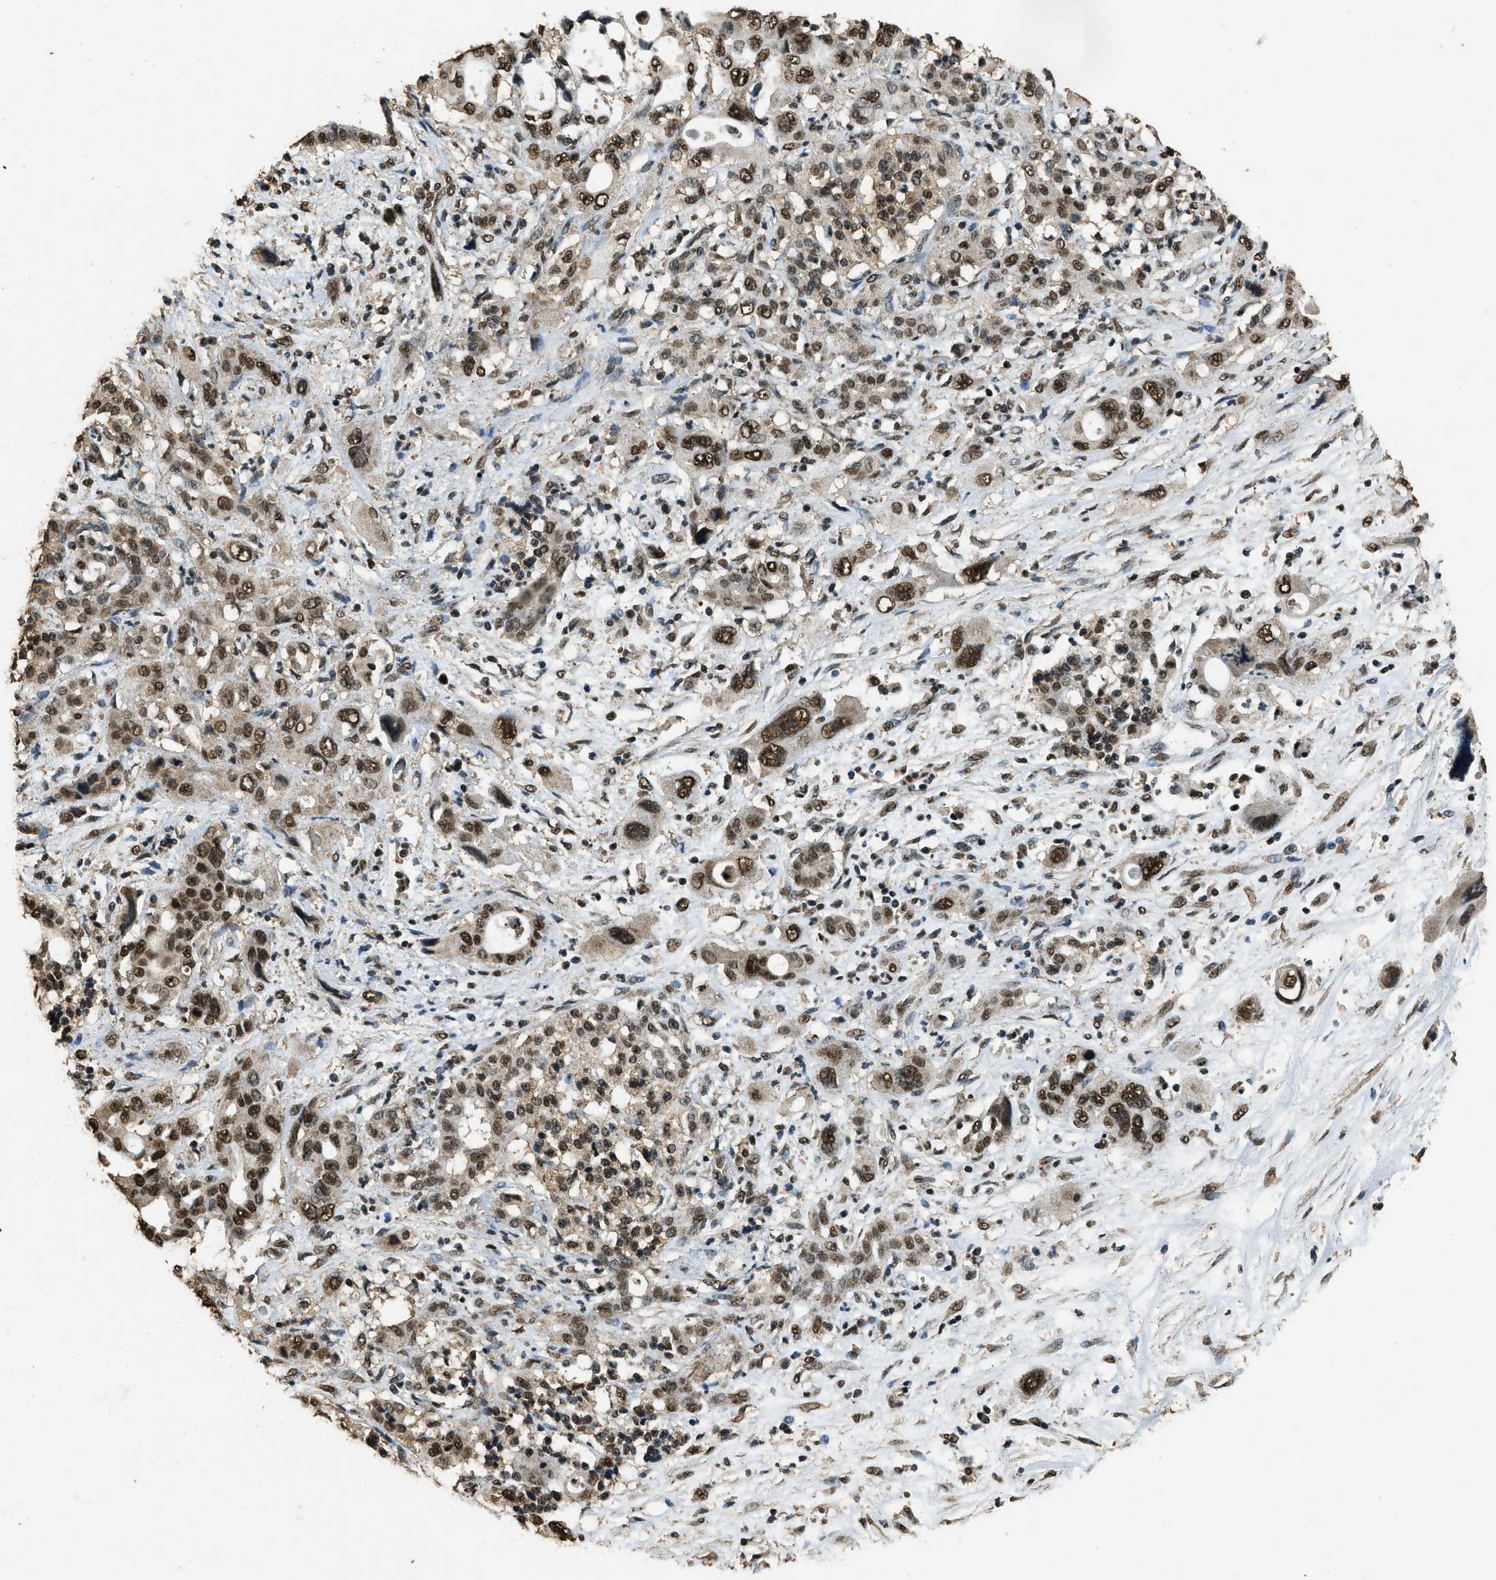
{"staining": {"intensity": "strong", "quantity": ">75%", "location": "nuclear"}, "tissue": "pancreatic cancer", "cell_type": "Tumor cells", "image_type": "cancer", "snomed": [{"axis": "morphology", "description": "Adenocarcinoma, NOS"}, {"axis": "topography", "description": "Pancreas"}], "caption": "Pancreatic cancer (adenocarcinoma) tissue displays strong nuclear staining in about >75% of tumor cells", "gene": "MYB", "patient": {"sex": "male", "age": 46}}